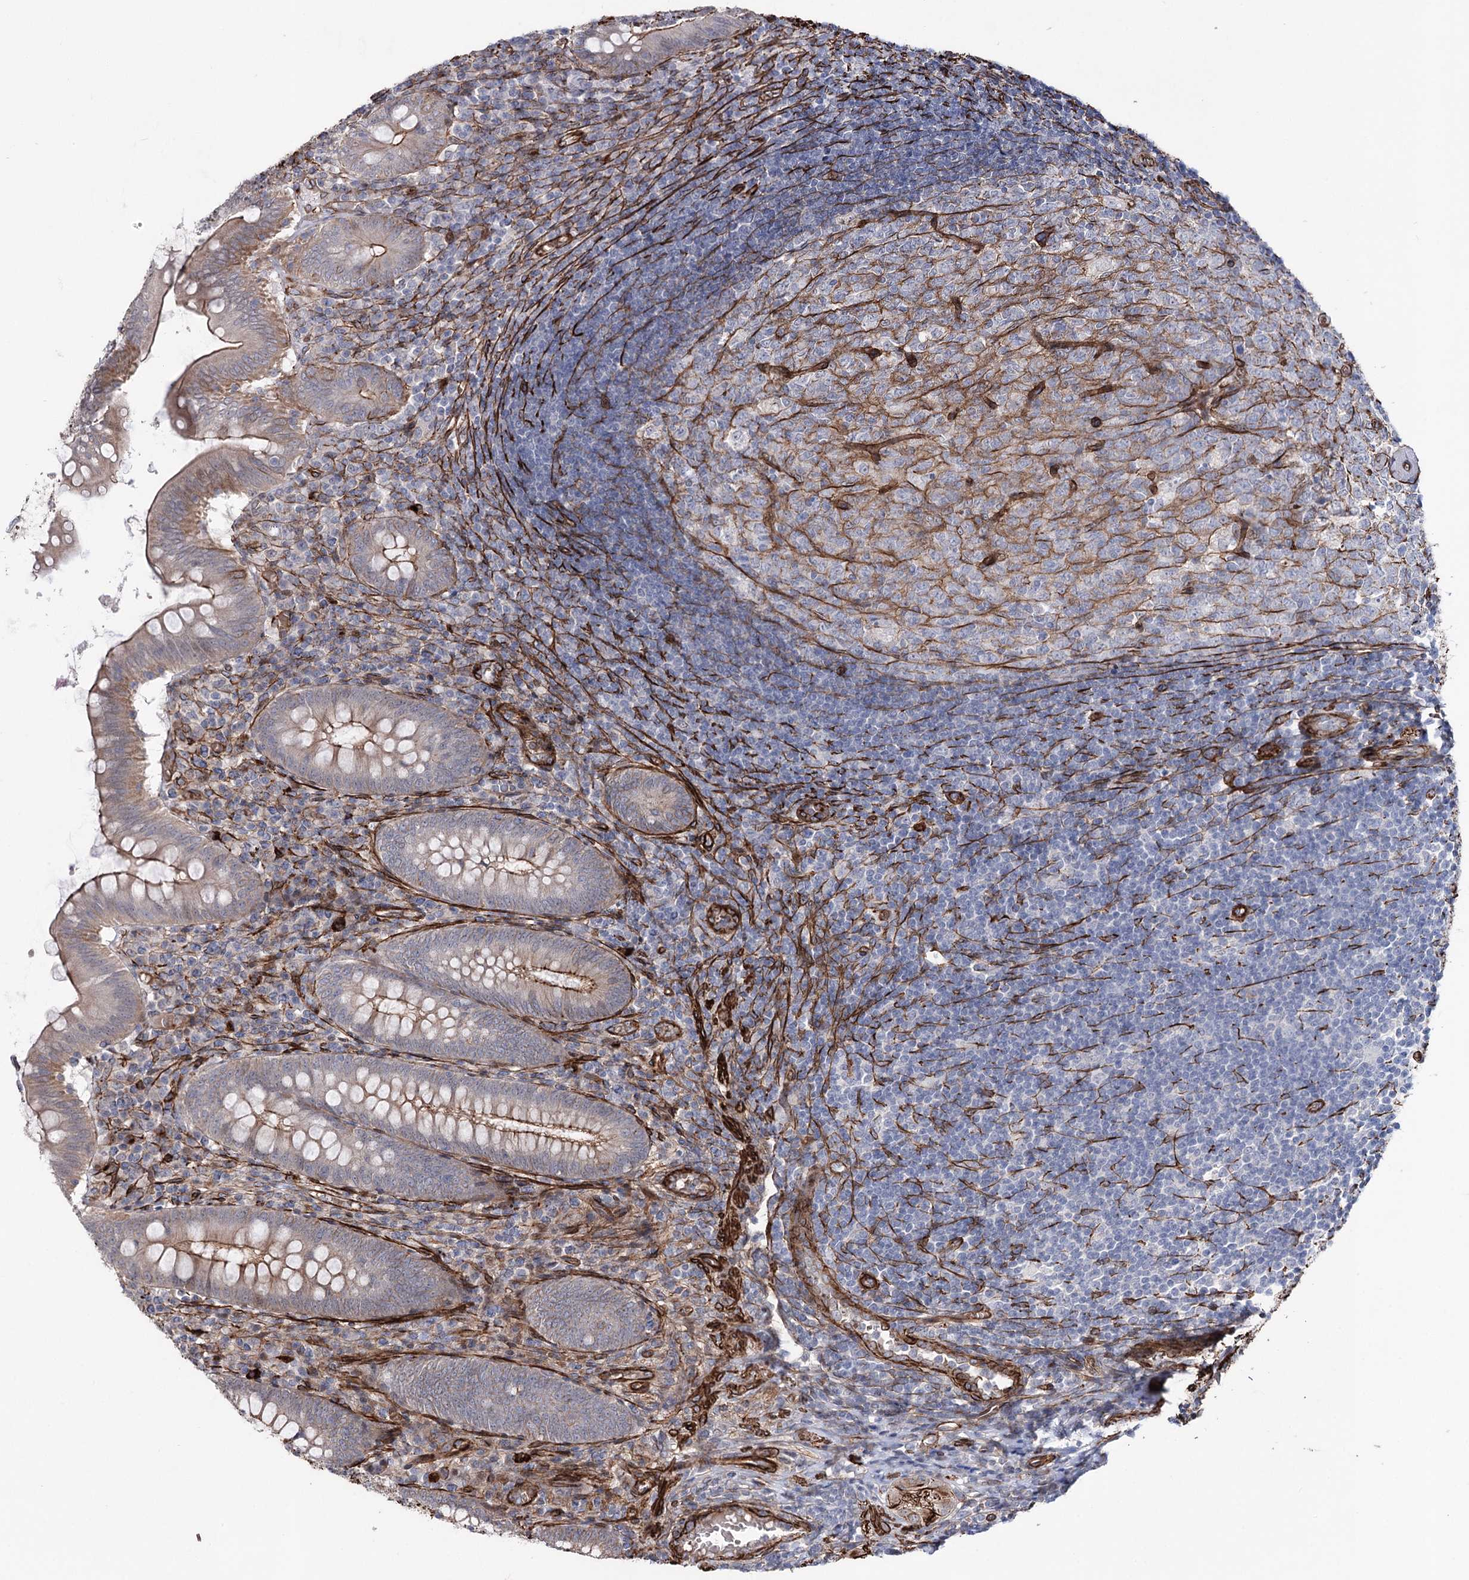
{"staining": {"intensity": "moderate", "quantity": "25%-75%", "location": "cytoplasmic/membranous,nuclear"}, "tissue": "appendix", "cell_type": "Glandular cells", "image_type": "normal", "snomed": [{"axis": "morphology", "description": "Normal tissue, NOS"}, {"axis": "topography", "description": "Appendix"}], "caption": "An image of appendix stained for a protein reveals moderate cytoplasmic/membranous,nuclear brown staining in glandular cells.", "gene": "ARHGAP20", "patient": {"sex": "male", "age": 14}}